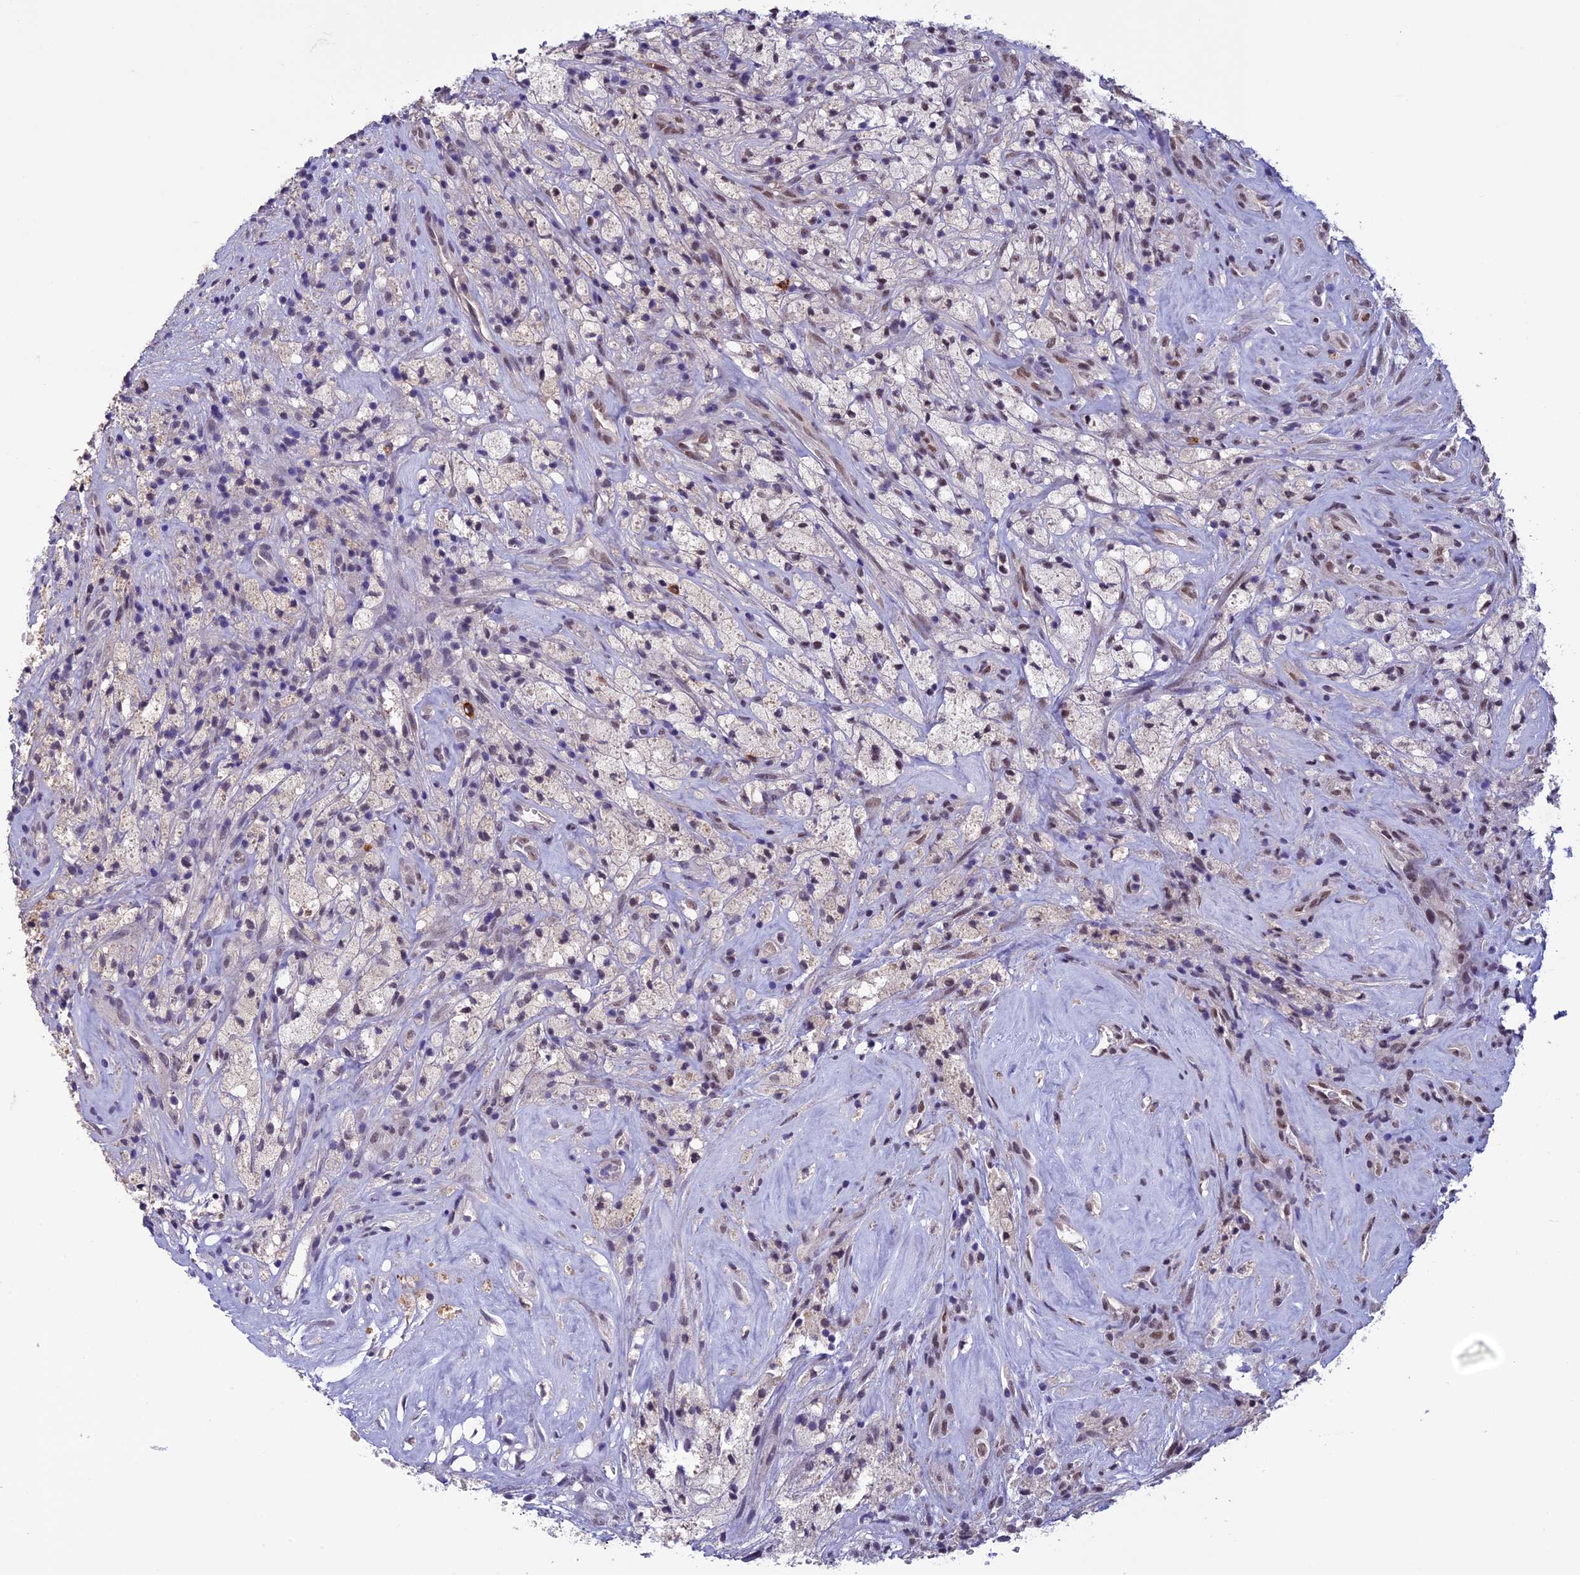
{"staining": {"intensity": "weak", "quantity": "<25%", "location": "nuclear"}, "tissue": "glioma", "cell_type": "Tumor cells", "image_type": "cancer", "snomed": [{"axis": "morphology", "description": "Glioma, malignant, High grade"}, {"axis": "topography", "description": "Brain"}], "caption": "A histopathology image of glioma stained for a protein demonstrates no brown staining in tumor cells.", "gene": "RNF40", "patient": {"sex": "male", "age": 69}}